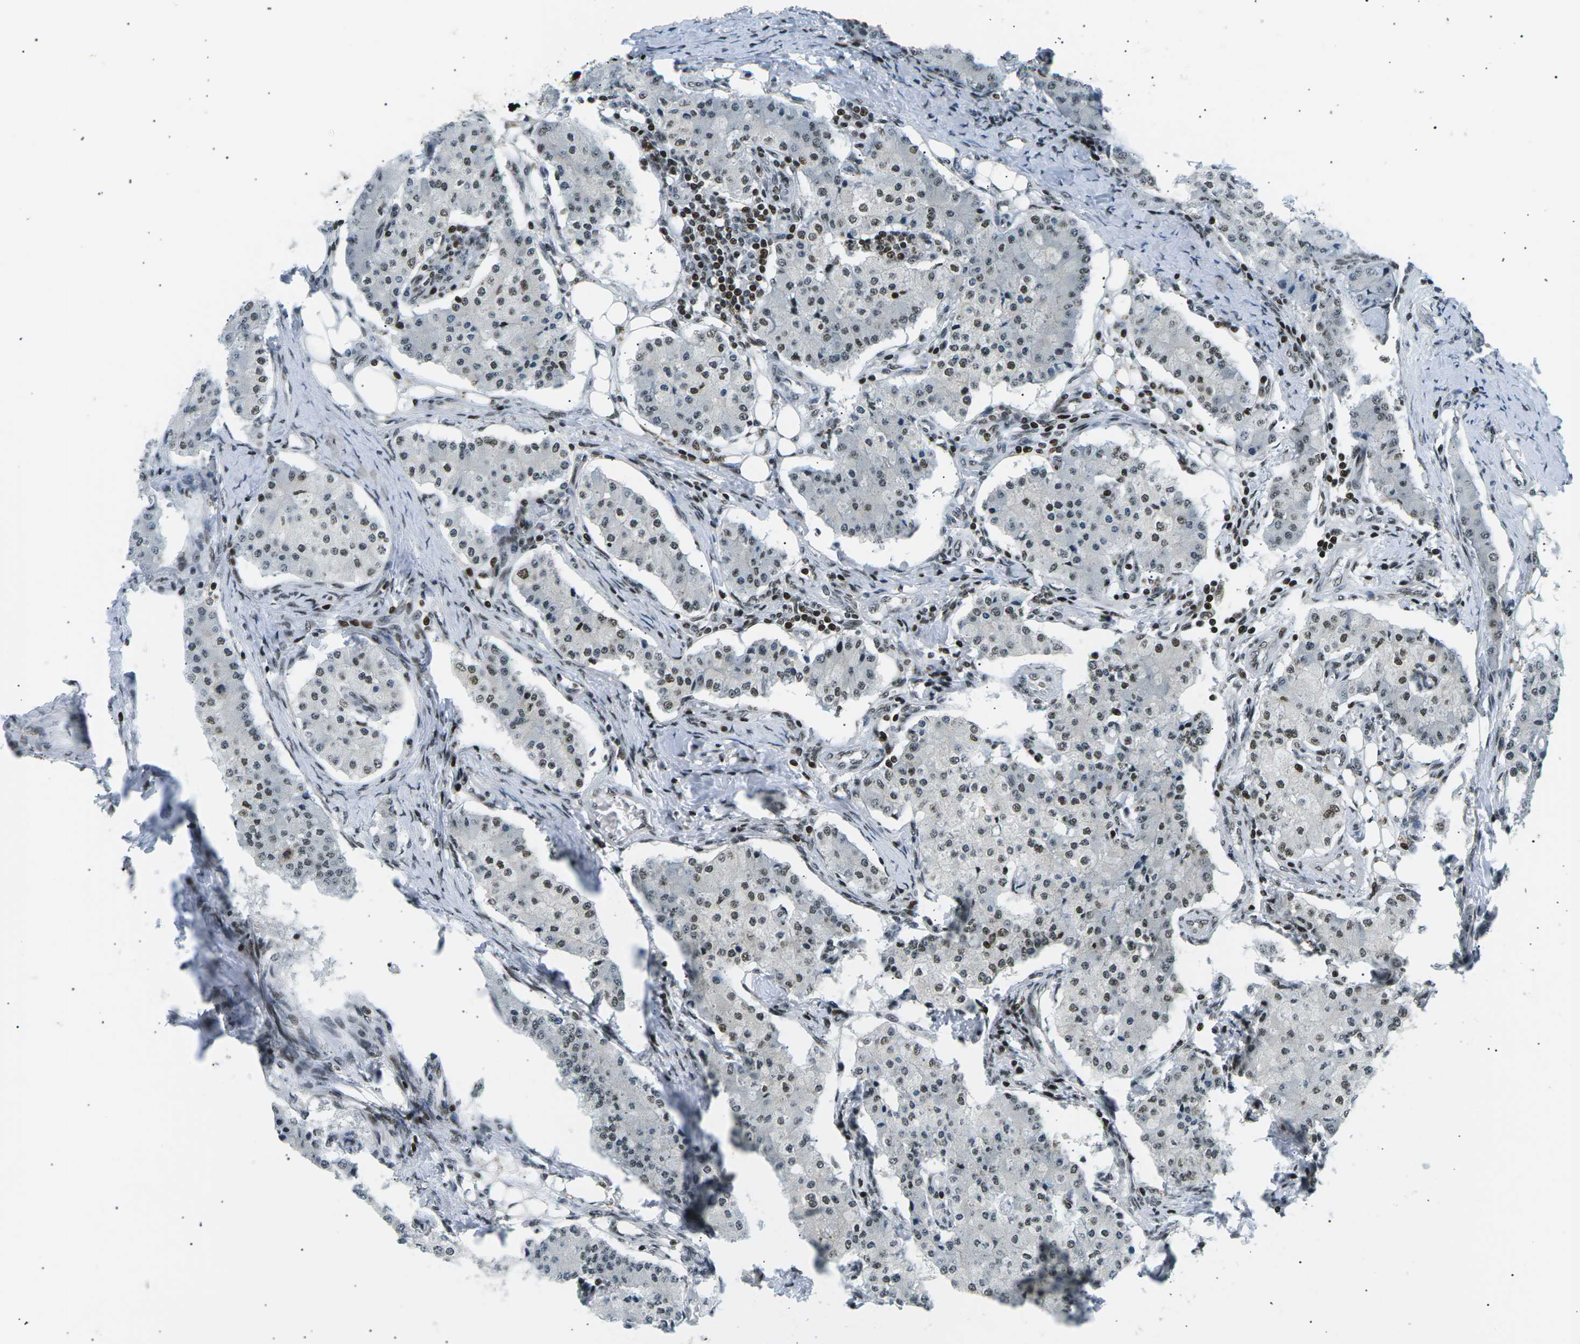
{"staining": {"intensity": "weak", "quantity": "25%-75%", "location": "nuclear"}, "tissue": "carcinoid", "cell_type": "Tumor cells", "image_type": "cancer", "snomed": [{"axis": "morphology", "description": "Carcinoid, malignant, NOS"}, {"axis": "topography", "description": "Colon"}], "caption": "This image reveals immunohistochemistry (IHC) staining of carcinoid, with low weak nuclear staining in approximately 25%-75% of tumor cells.", "gene": "RPA2", "patient": {"sex": "female", "age": 52}}